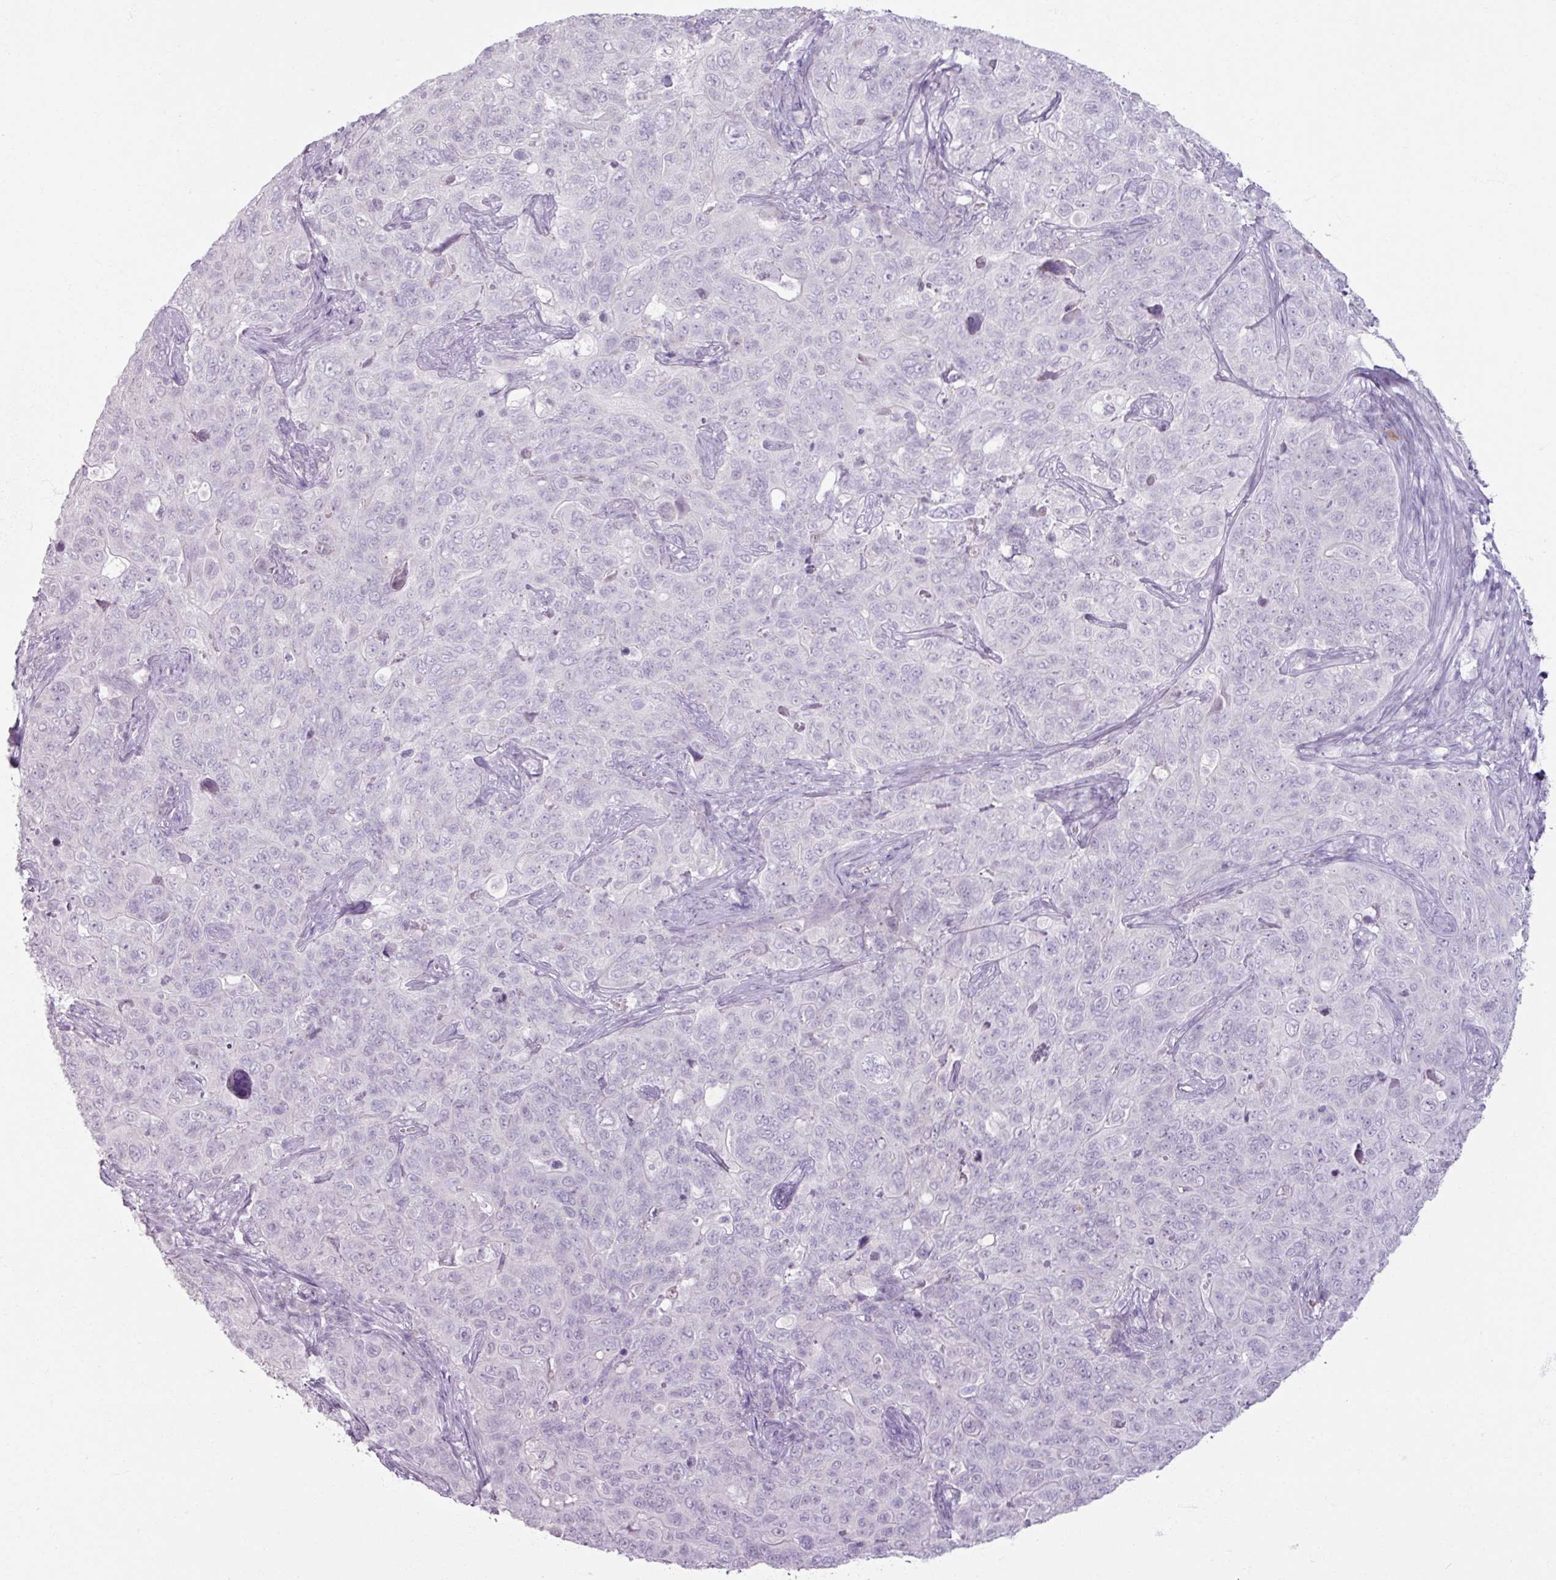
{"staining": {"intensity": "negative", "quantity": "none", "location": "none"}, "tissue": "pancreatic cancer", "cell_type": "Tumor cells", "image_type": "cancer", "snomed": [{"axis": "morphology", "description": "Adenocarcinoma, NOS"}, {"axis": "topography", "description": "Pancreas"}], "caption": "Immunohistochemical staining of pancreatic cancer (adenocarcinoma) reveals no significant positivity in tumor cells.", "gene": "SLC27A5", "patient": {"sex": "male", "age": 68}}